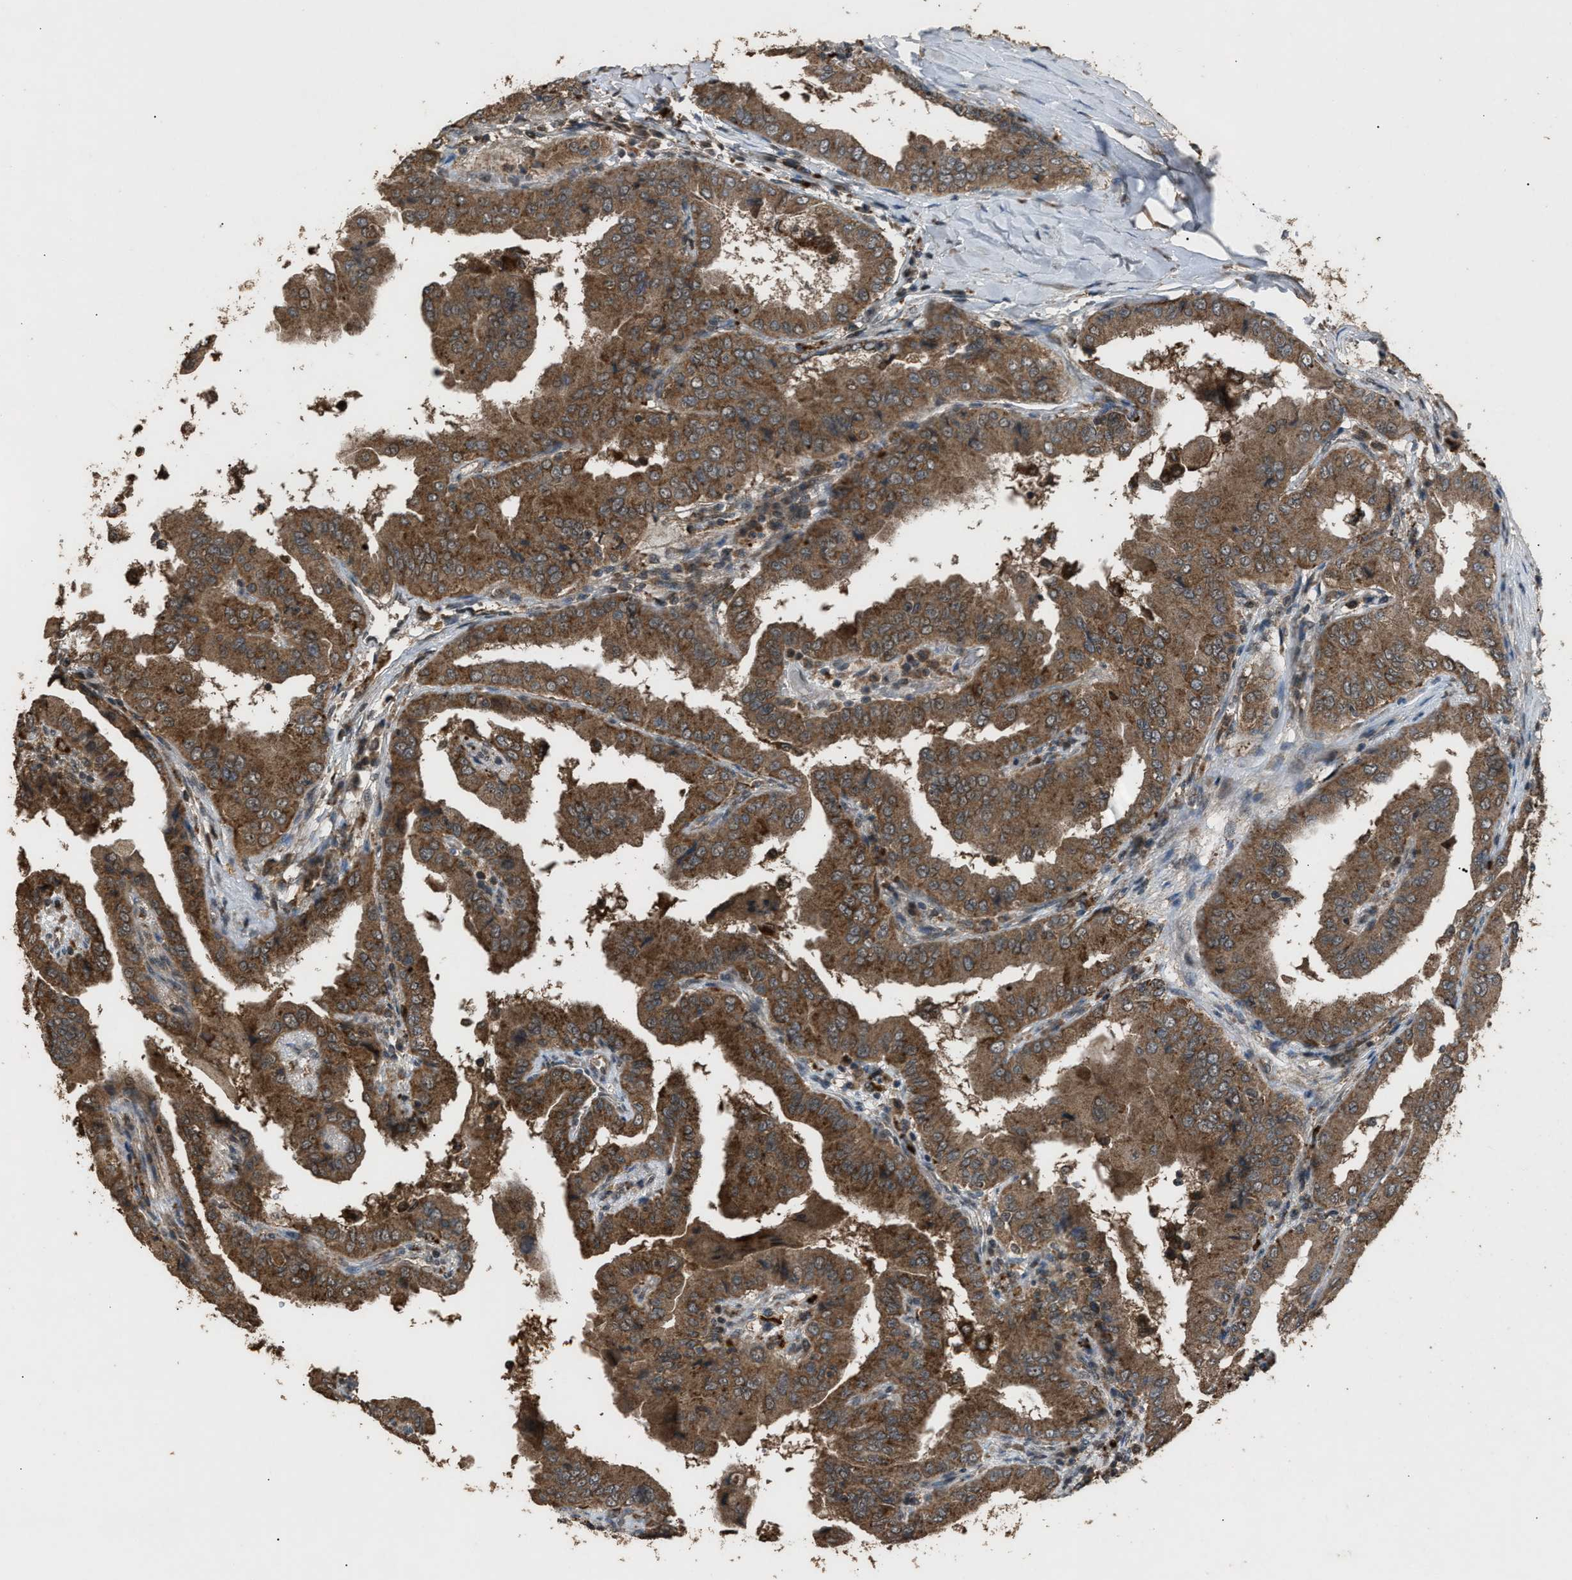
{"staining": {"intensity": "strong", "quantity": ">75%", "location": "cytoplasmic/membranous"}, "tissue": "thyroid cancer", "cell_type": "Tumor cells", "image_type": "cancer", "snomed": [{"axis": "morphology", "description": "Papillary adenocarcinoma, NOS"}, {"axis": "topography", "description": "Thyroid gland"}], "caption": "This image reveals IHC staining of human thyroid cancer (papillary adenocarcinoma), with high strong cytoplasmic/membranous staining in about >75% of tumor cells.", "gene": "PSMD1", "patient": {"sex": "male", "age": 33}}